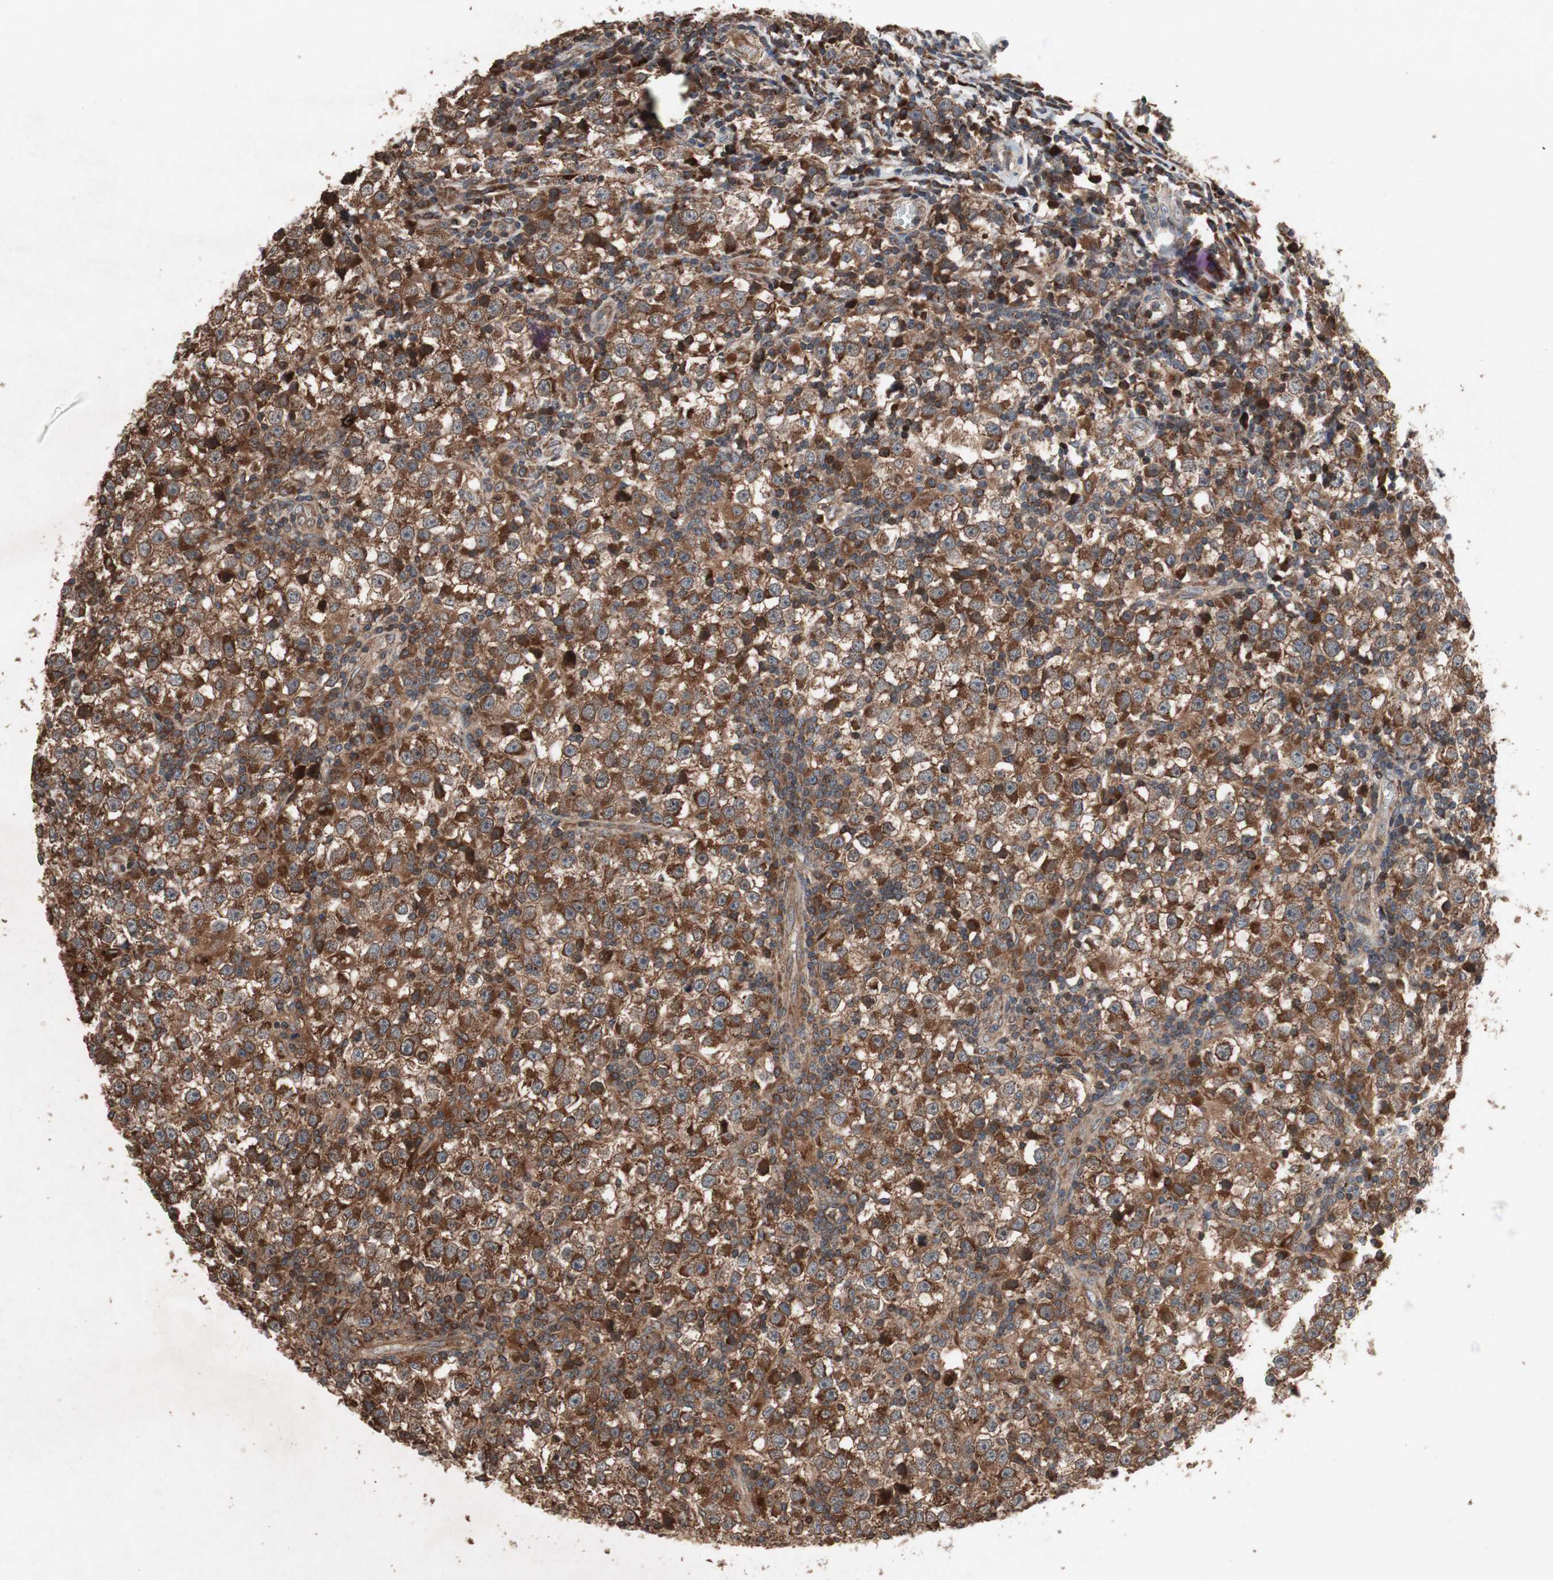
{"staining": {"intensity": "strong", "quantity": ">75%", "location": "cytoplasmic/membranous"}, "tissue": "testis cancer", "cell_type": "Tumor cells", "image_type": "cancer", "snomed": [{"axis": "morphology", "description": "Seminoma, NOS"}, {"axis": "topography", "description": "Testis"}], "caption": "Testis cancer stained with immunohistochemistry (IHC) displays strong cytoplasmic/membranous expression in approximately >75% of tumor cells.", "gene": "RAB1A", "patient": {"sex": "male", "age": 65}}